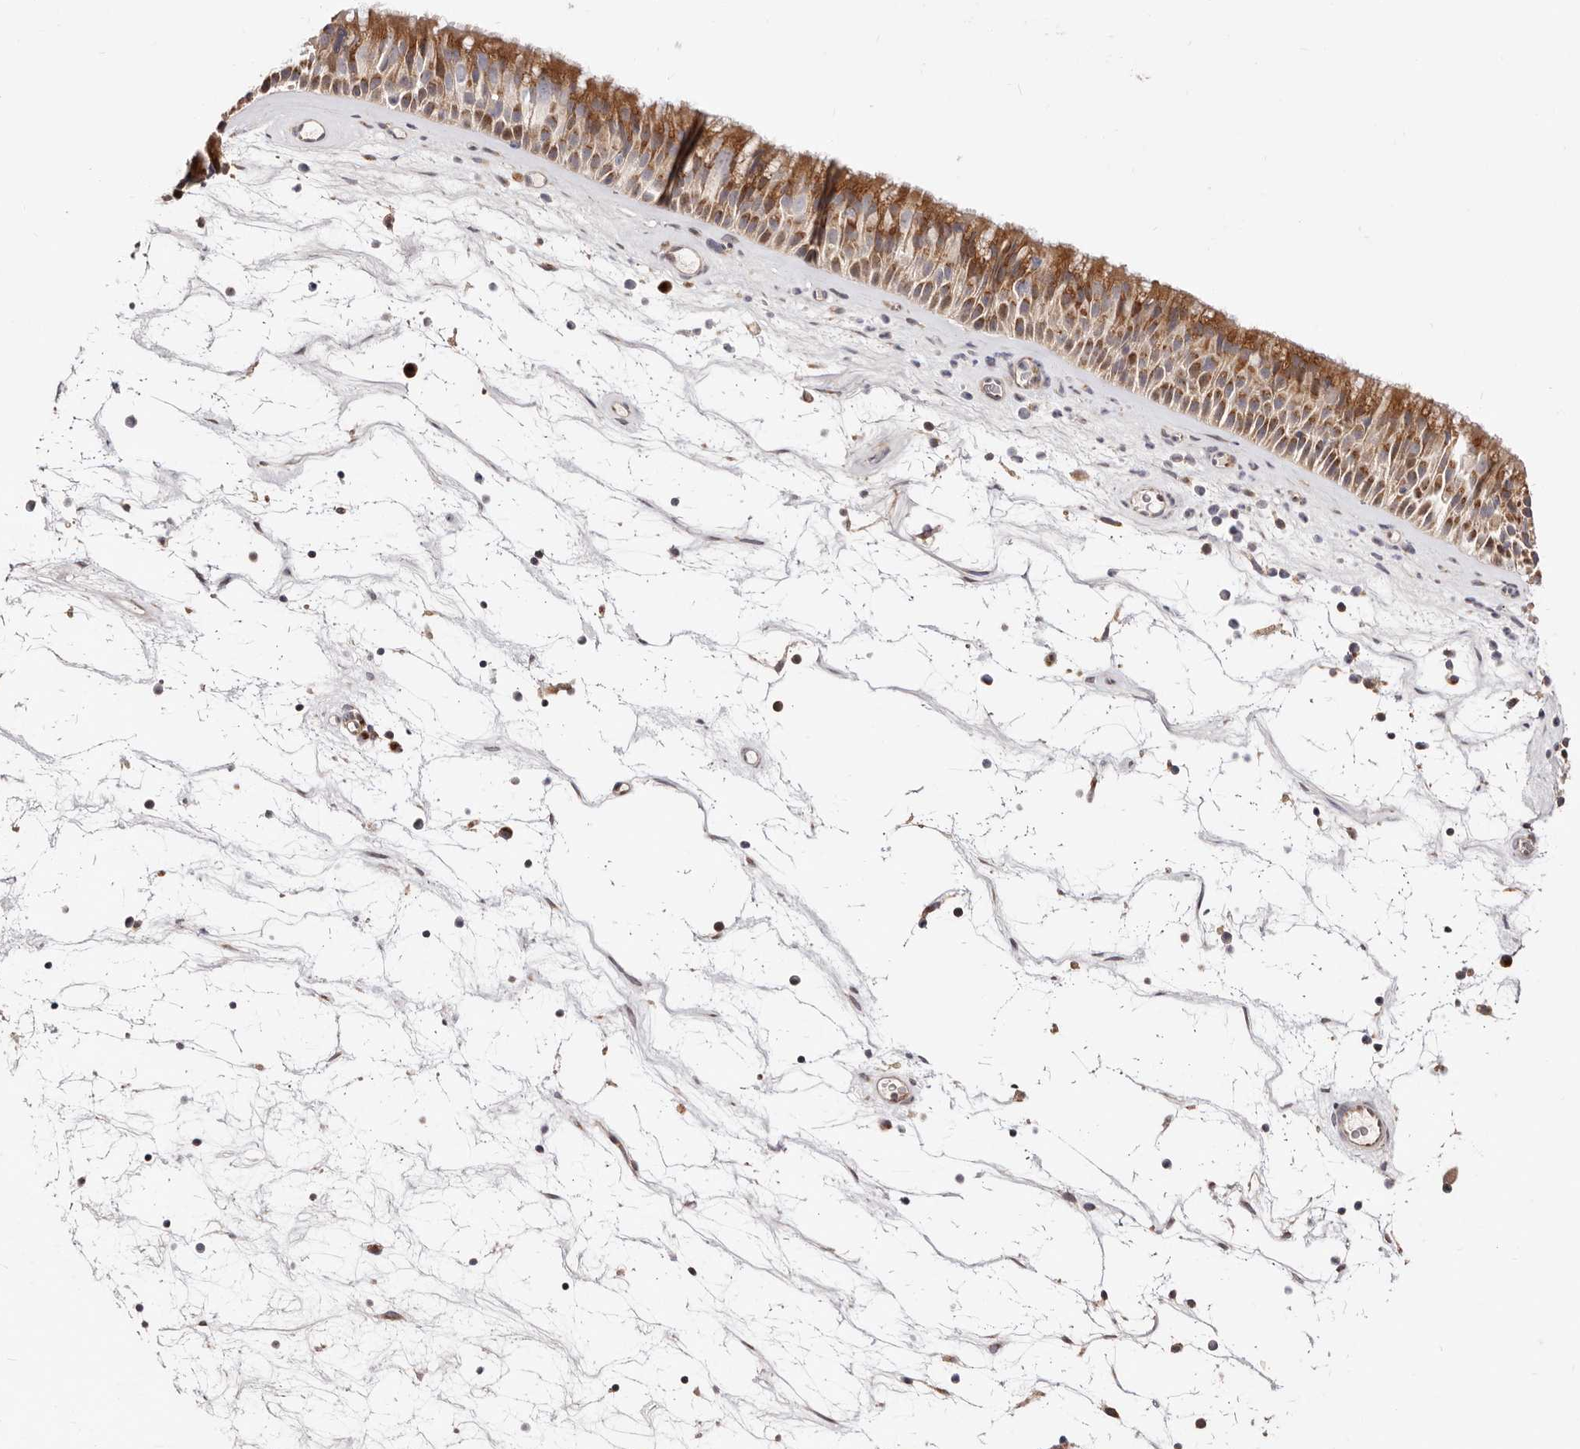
{"staining": {"intensity": "strong", "quantity": ">75%", "location": "cytoplasmic/membranous"}, "tissue": "nasopharynx", "cell_type": "Respiratory epithelial cells", "image_type": "normal", "snomed": [{"axis": "morphology", "description": "Normal tissue, NOS"}, {"axis": "topography", "description": "Nasopharynx"}], "caption": "Protein analysis of normal nasopharynx reveals strong cytoplasmic/membranous expression in about >75% of respiratory epithelial cells.", "gene": "MAPK6", "patient": {"sex": "male", "age": 64}}